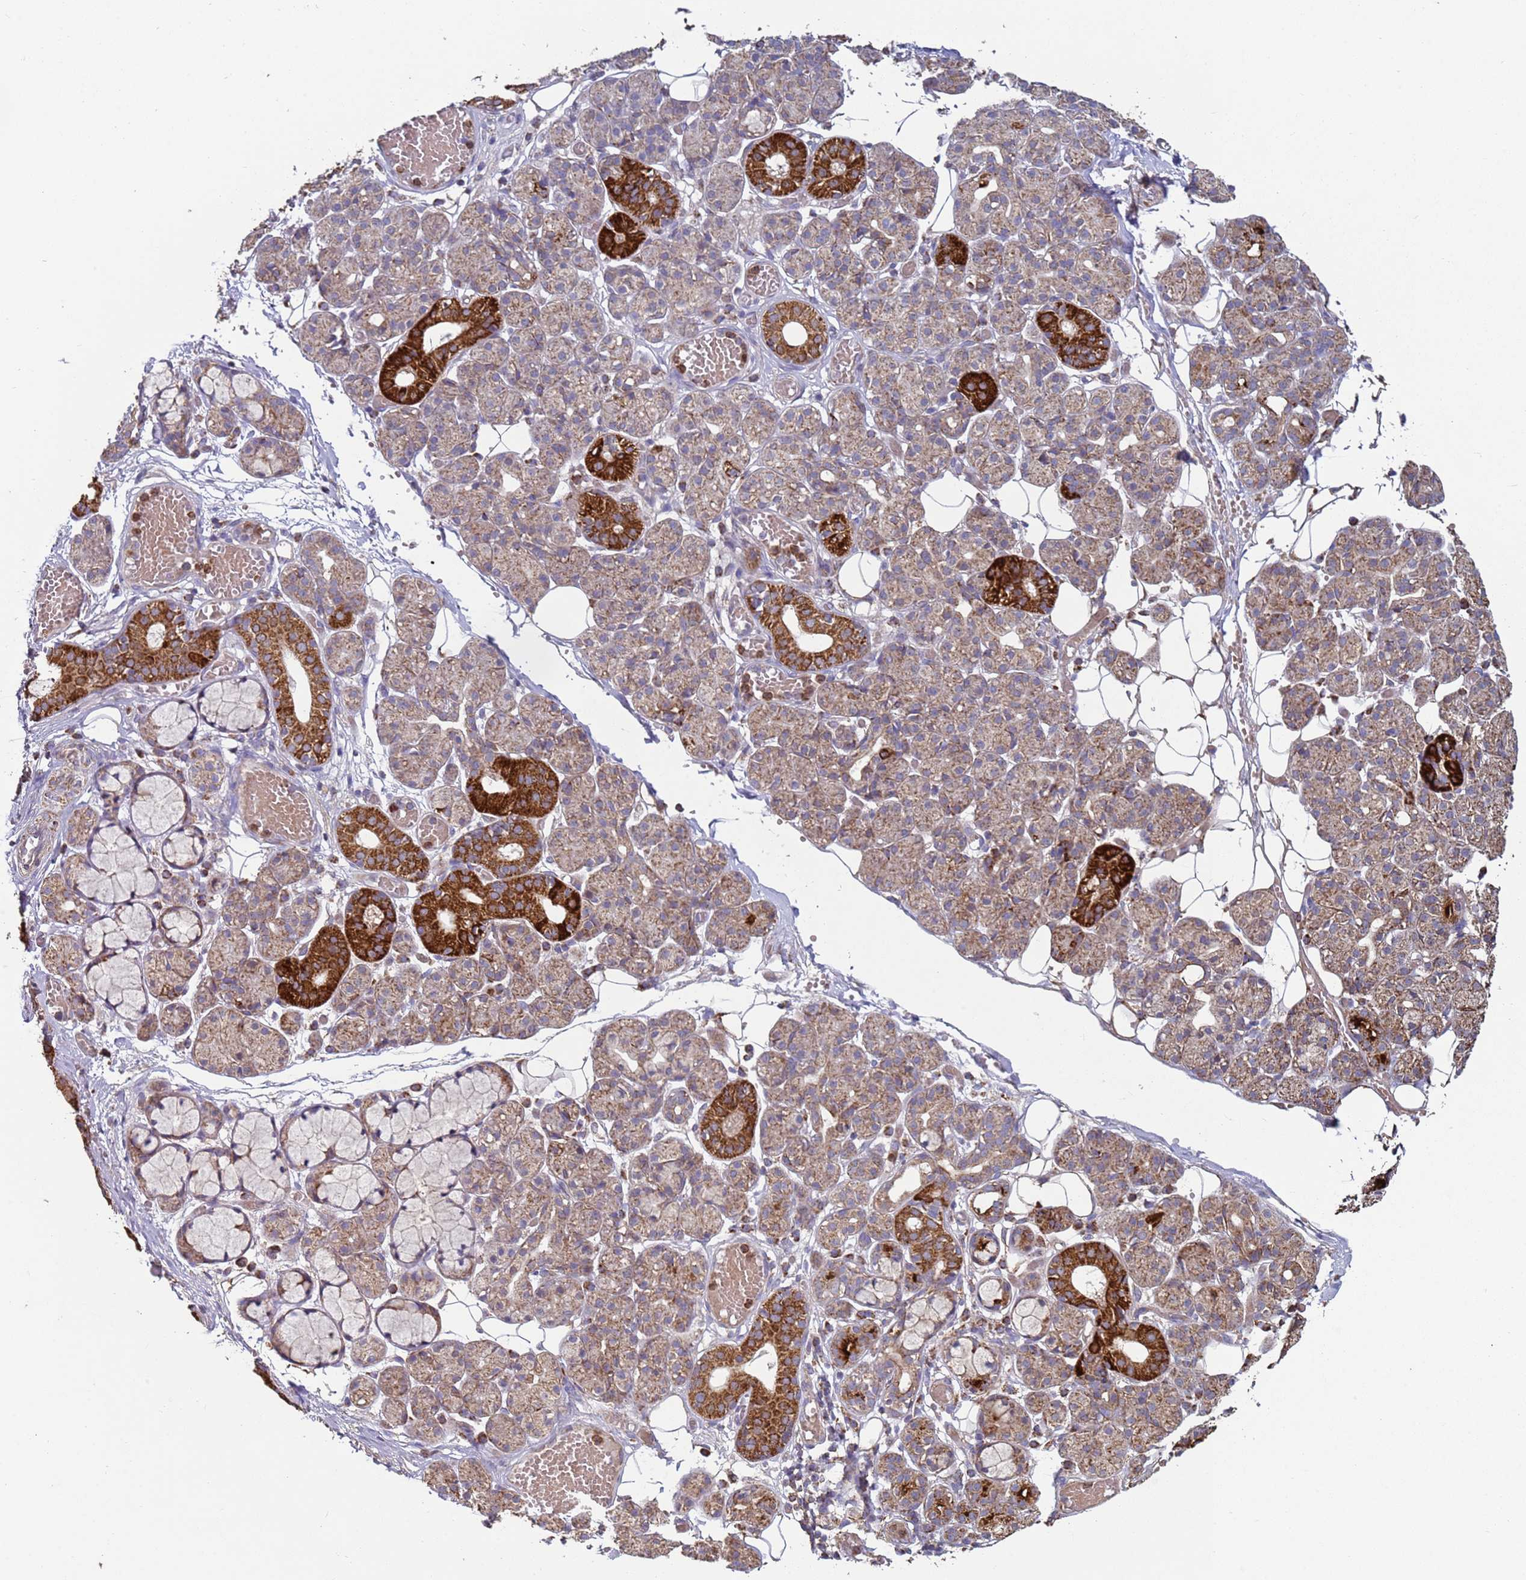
{"staining": {"intensity": "strong", "quantity": "<25%", "location": "cytoplasmic/membranous"}, "tissue": "salivary gland", "cell_type": "Glandular cells", "image_type": "normal", "snomed": [{"axis": "morphology", "description": "Normal tissue, NOS"}, {"axis": "topography", "description": "Salivary gland"}], "caption": "A high-resolution micrograph shows immunohistochemistry staining of benign salivary gland, which displays strong cytoplasmic/membranous expression in approximately <25% of glandular cells.", "gene": "FBXO33", "patient": {"sex": "male", "age": 63}}